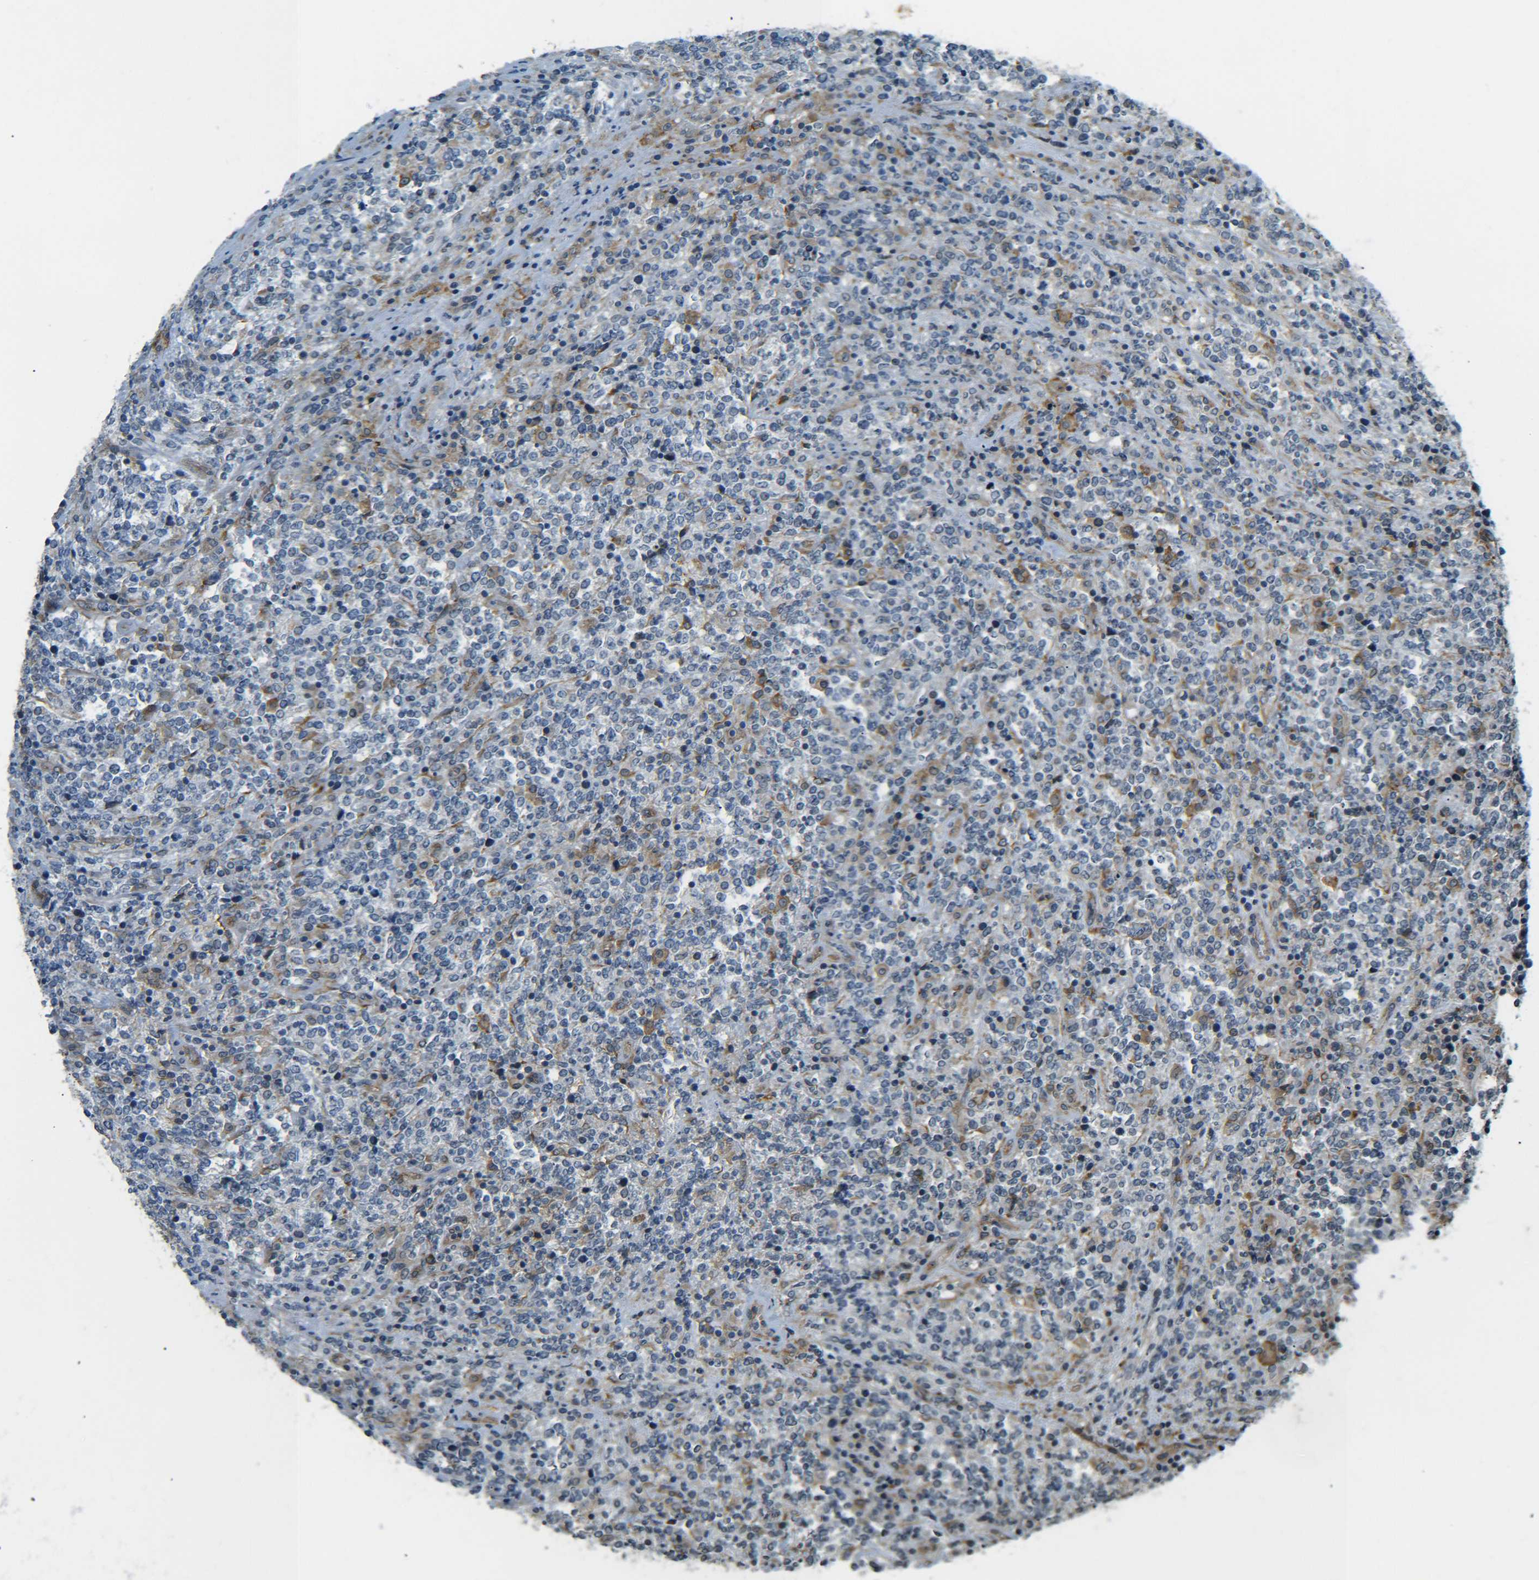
{"staining": {"intensity": "weak", "quantity": "<25%", "location": "cytoplasmic/membranous"}, "tissue": "lymphoma", "cell_type": "Tumor cells", "image_type": "cancer", "snomed": [{"axis": "morphology", "description": "Malignant lymphoma, non-Hodgkin's type, High grade"}, {"axis": "topography", "description": "Soft tissue"}], "caption": "Tumor cells are negative for protein expression in human high-grade malignant lymphoma, non-Hodgkin's type.", "gene": "DAB2", "patient": {"sex": "male", "age": 18}}